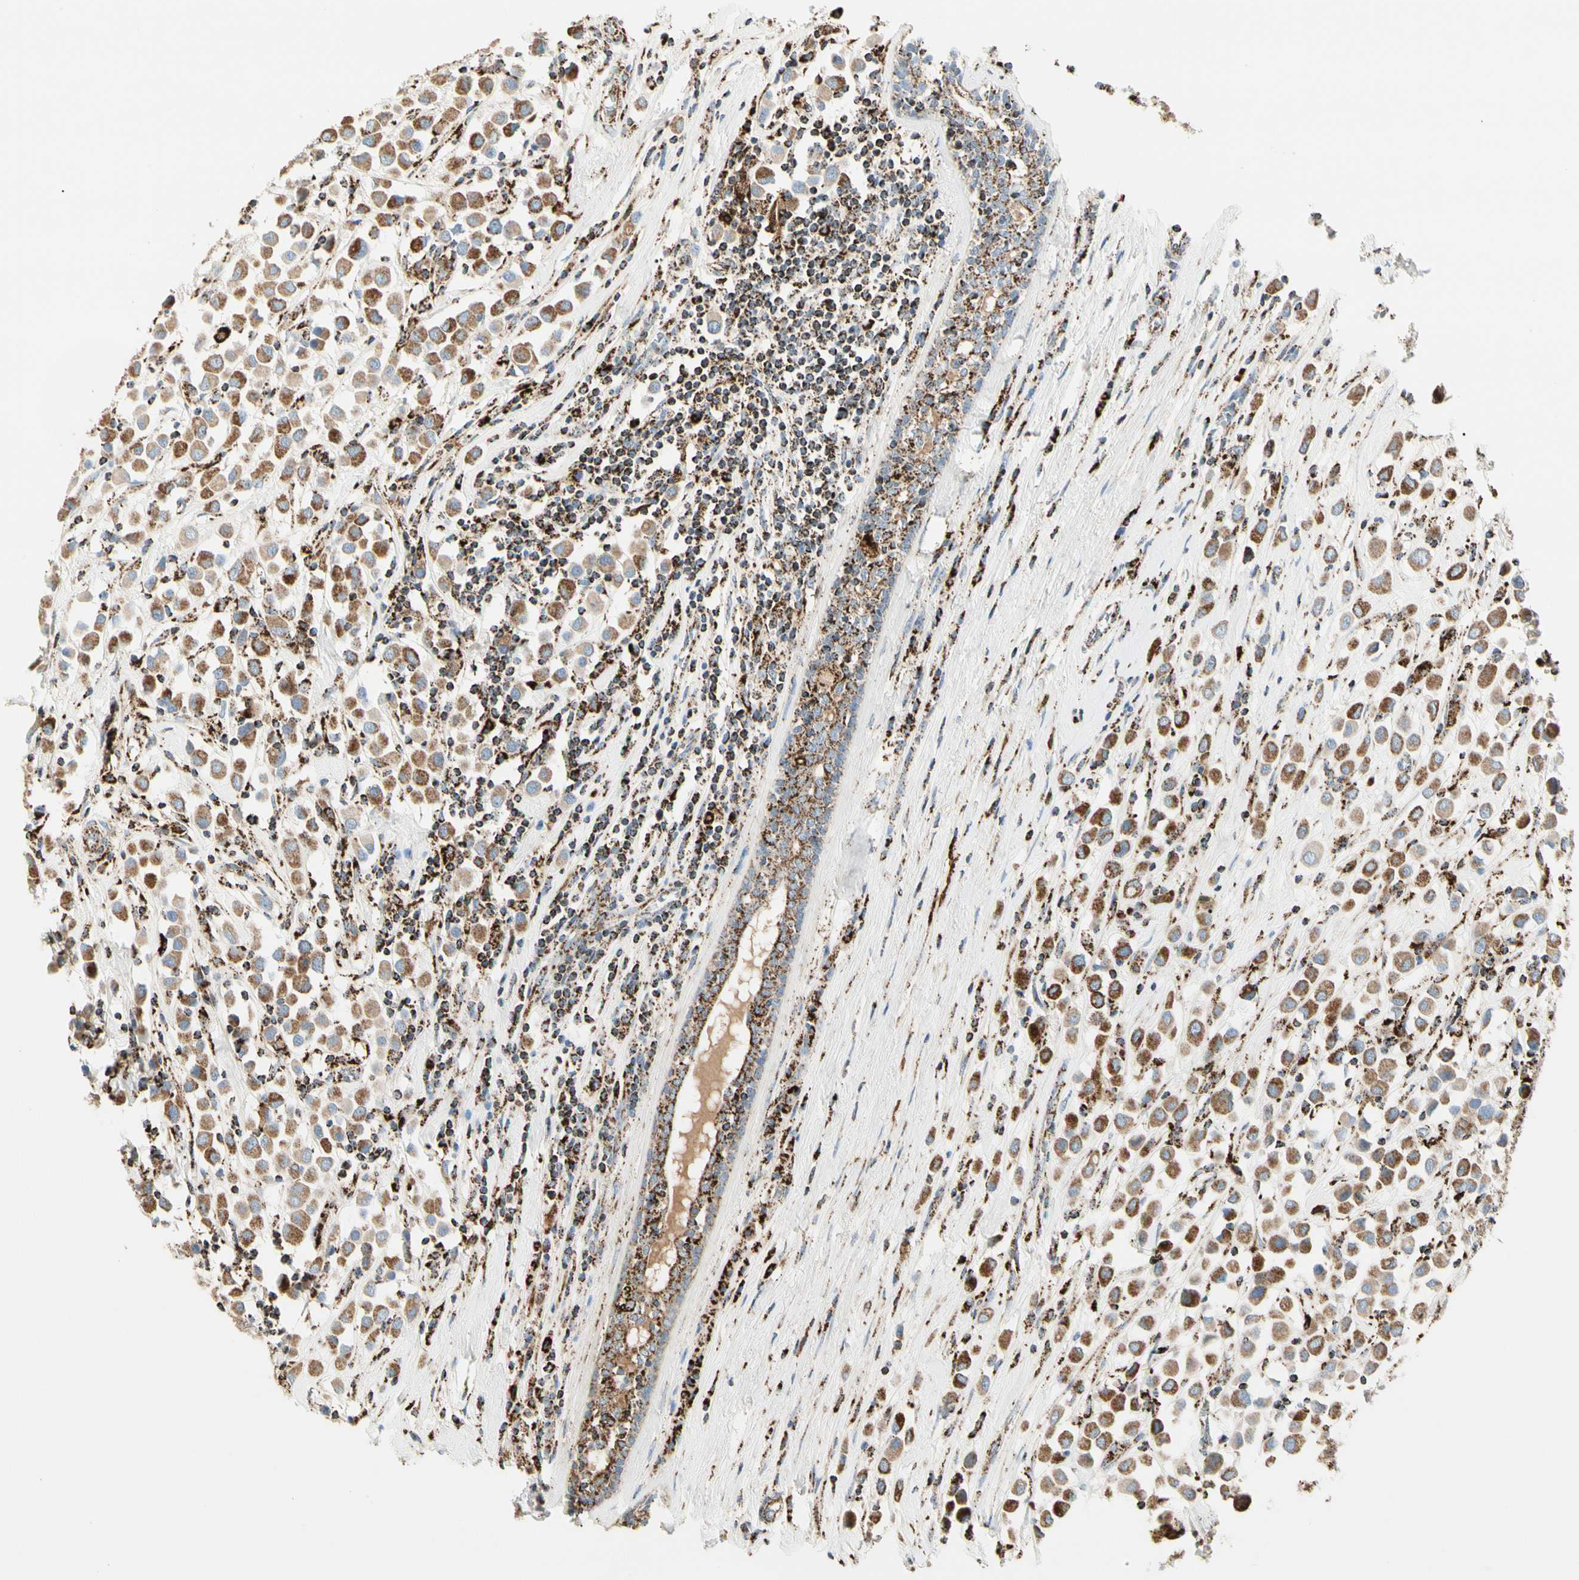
{"staining": {"intensity": "moderate", "quantity": ">75%", "location": "cytoplasmic/membranous"}, "tissue": "breast cancer", "cell_type": "Tumor cells", "image_type": "cancer", "snomed": [{"axis": "morphology", "description": "Duct carcinoma"}, {"axis": "topography", "description": "Breast"}], "caption": "Moderate cytoplasmic/membranous protein expression is seen in about >75% of tumor cells in breast cancer (intraductal carcinoma).", "gene": "ME2", "patient": {"sex": "female", "age": 61}}